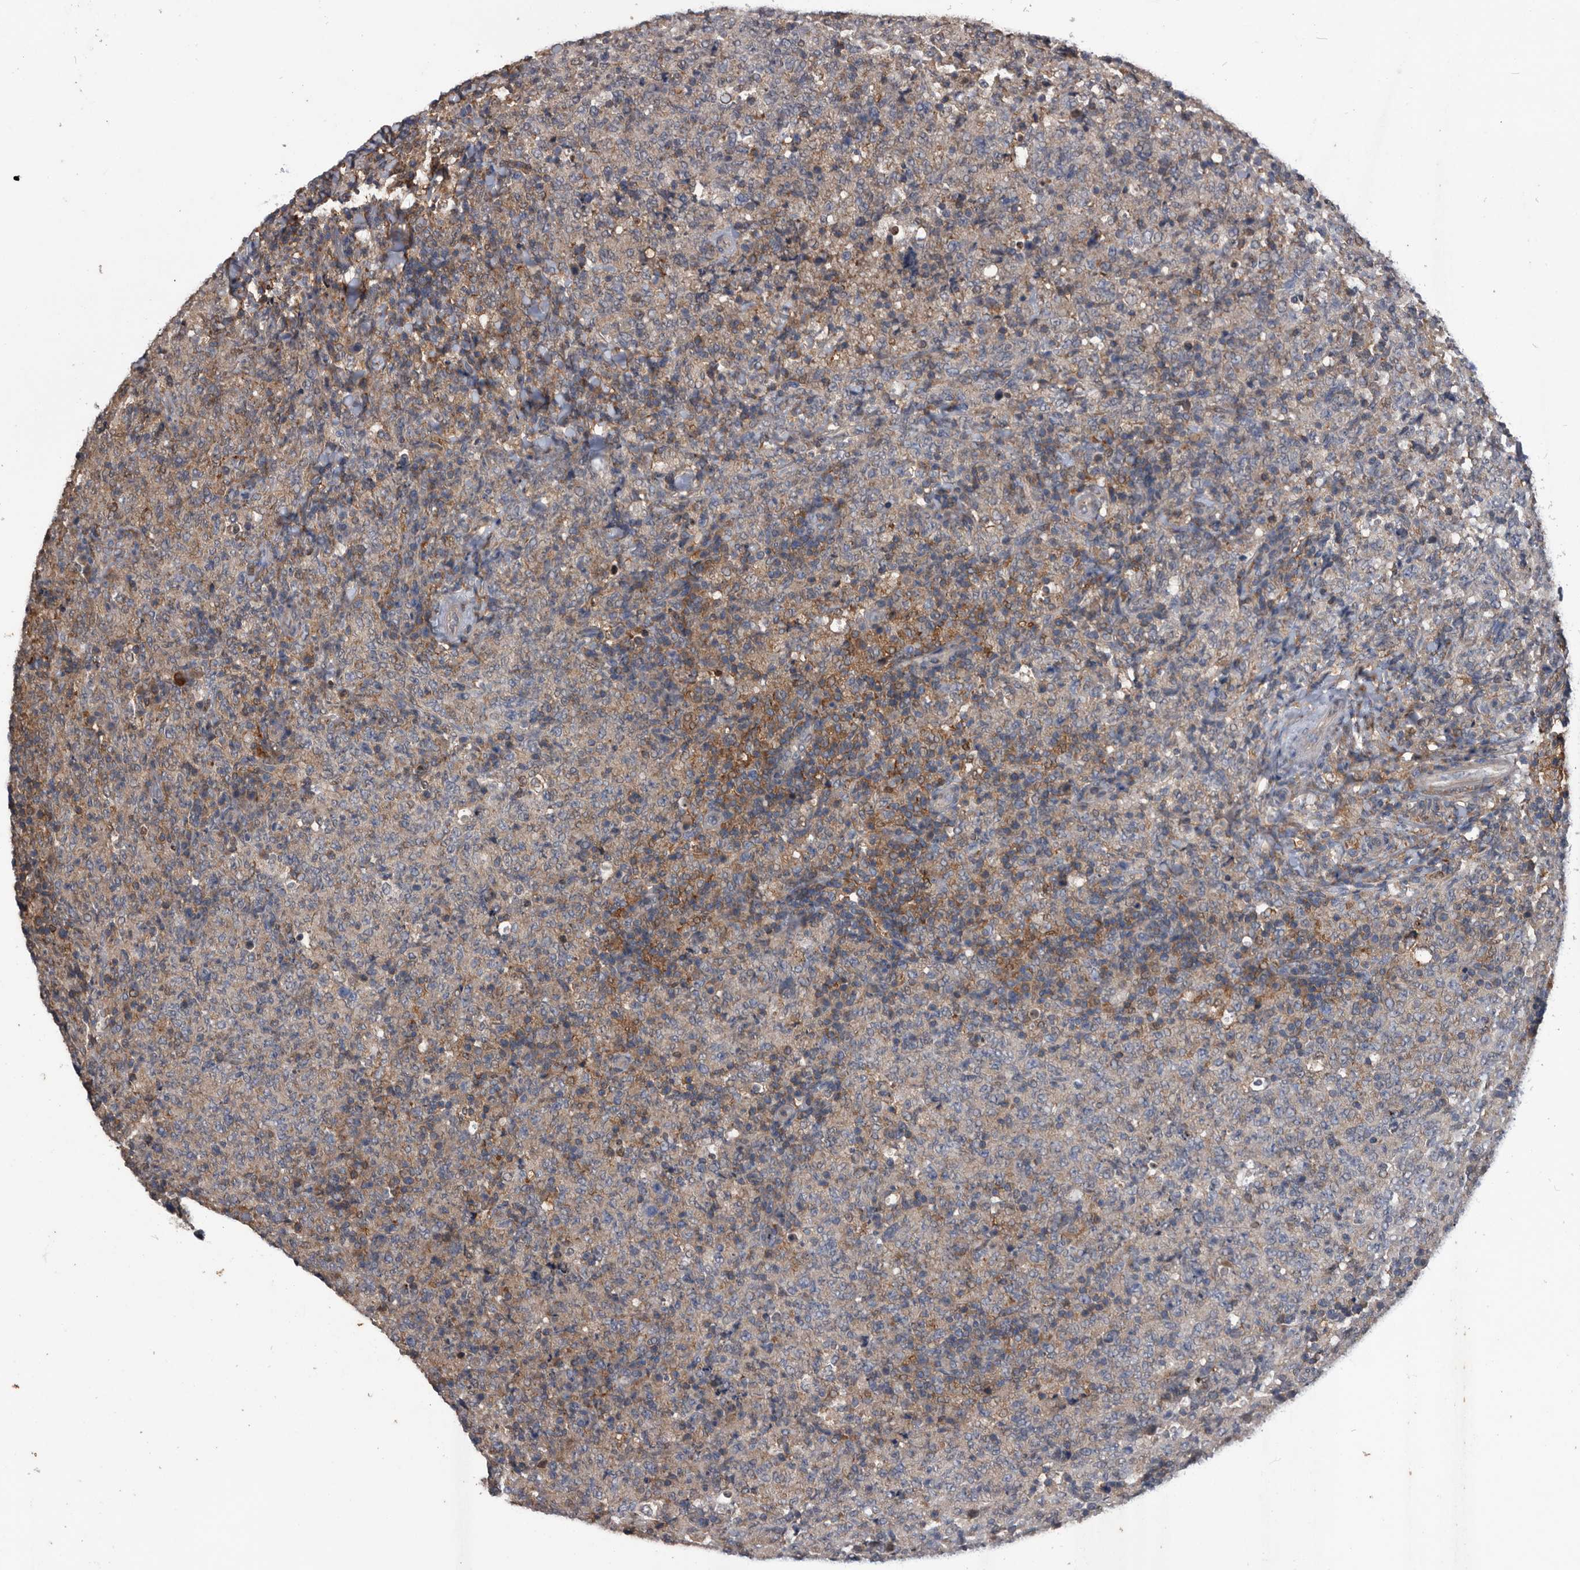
{"staining": {"intensity": "negative", "quantity": "none", "location": "none"}, "tissue": "lymphoma", "cell_type": "Tumor cells", "image_type": "cancer", "snomed": [{"axis": "morphology", "description": "Malignant lymphoma, non-Hodgkin's type, High grade"}, {"axis": "topography", "description": "Tonsil"}], "caption": "There is no significant expression in tumor cells of malignant lymphoma, non-Hodgkin's type (high-grade).", "gene": "NRBP1", "patient": {"sex": "female", "age": 36}}